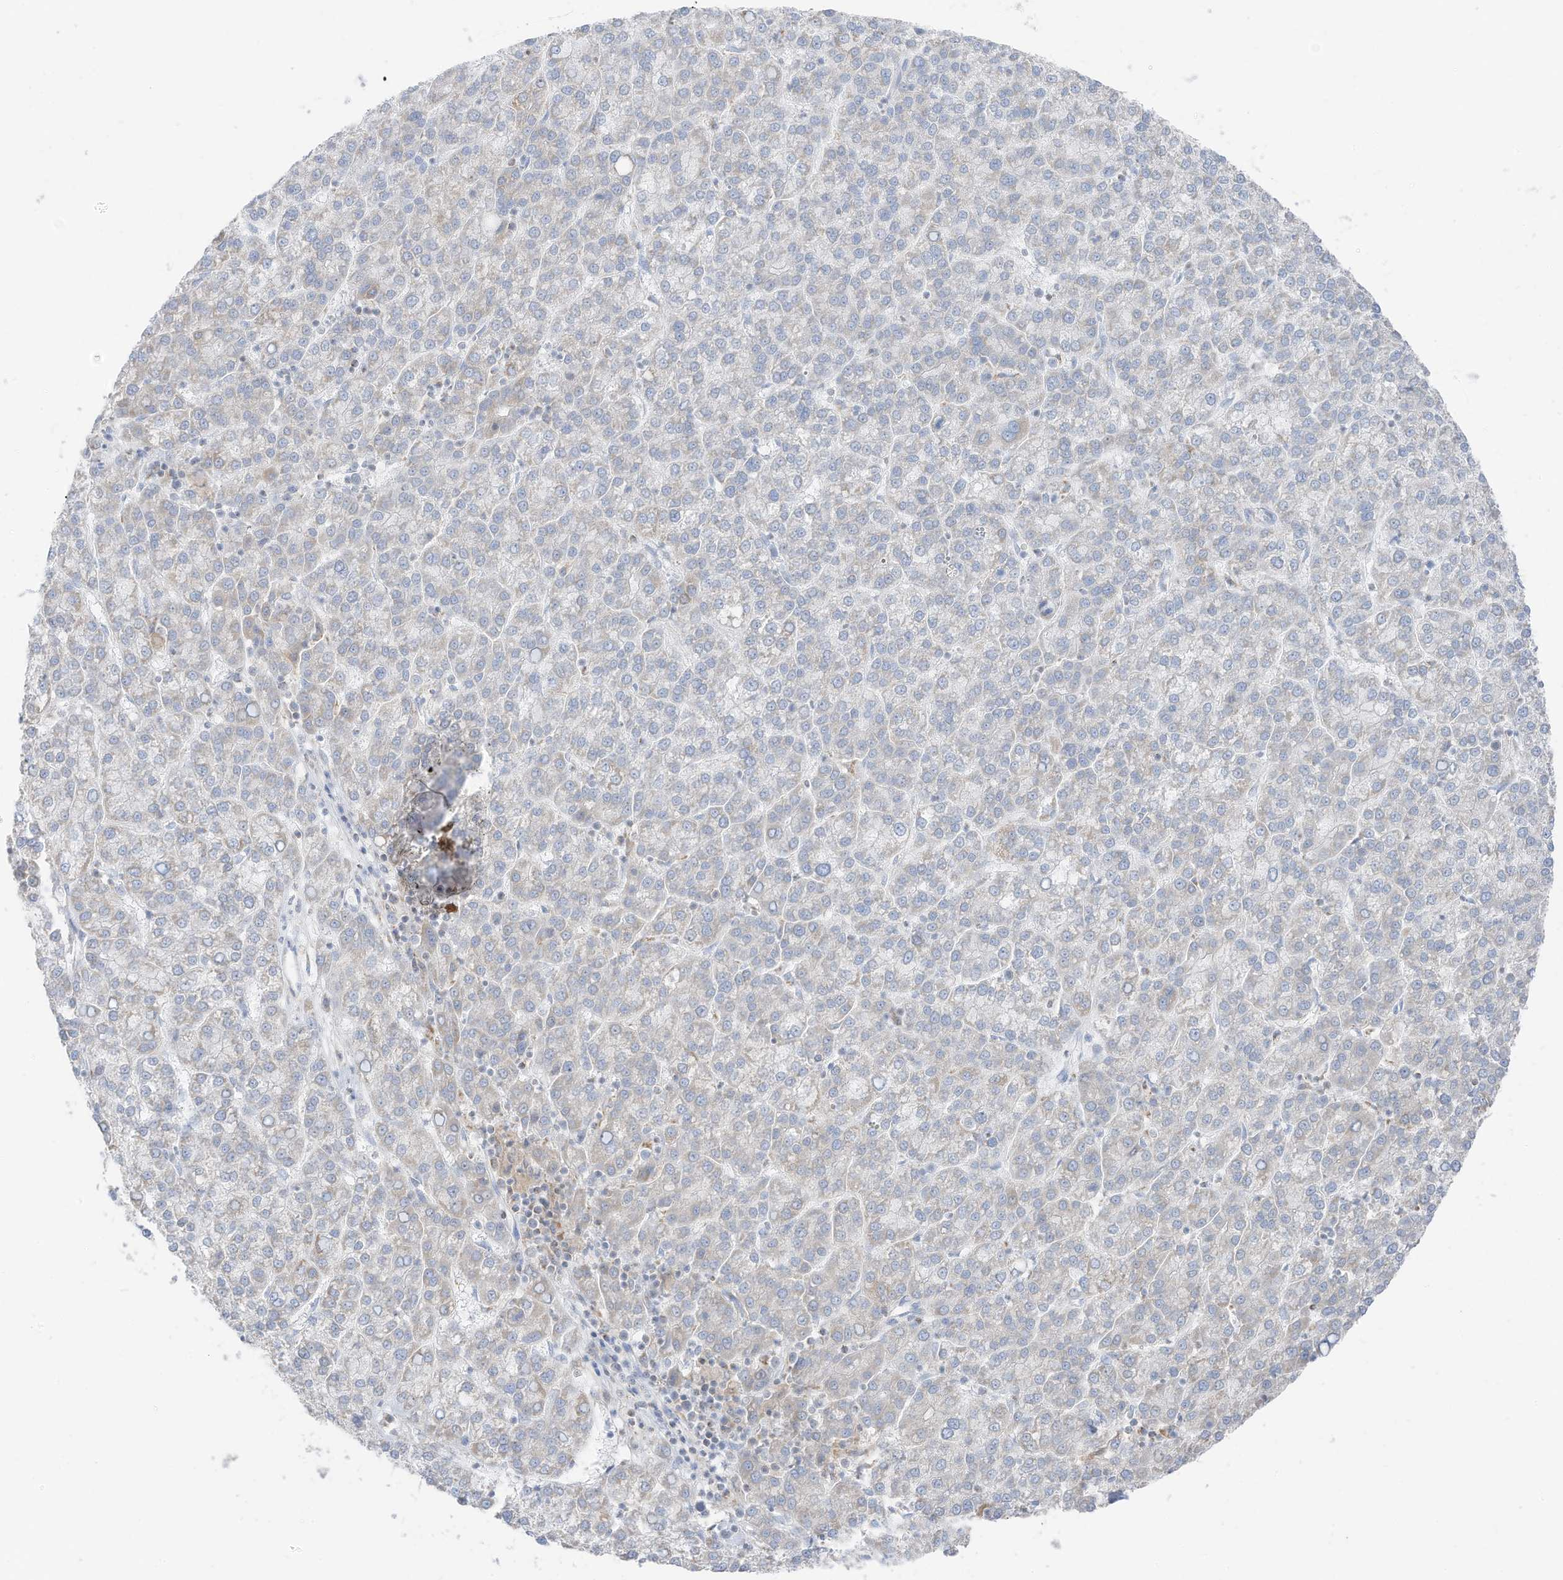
{"staining": {"intensity": "negative", "quantity": "none", "location": "none"}, "tissue": "liver cancer", "cell_type": "Tumor cells", "image_type": "cancer", "snomed": [{"axis": "morphology", "description": "Carcinoma, Hepatocellular, NOS"}, {"axis": "topography", "description": "Liver"}], "caption": "Immunohistochemistry of human liver cancer (hepatocellular carcinoma) exhibits no expression in tumor cells. (DAB immunohistochemistry visualized using brightfield microscopy, high magnification).", "gene": "ETHE1", "patient": {"sex": "female", "age": 58}}